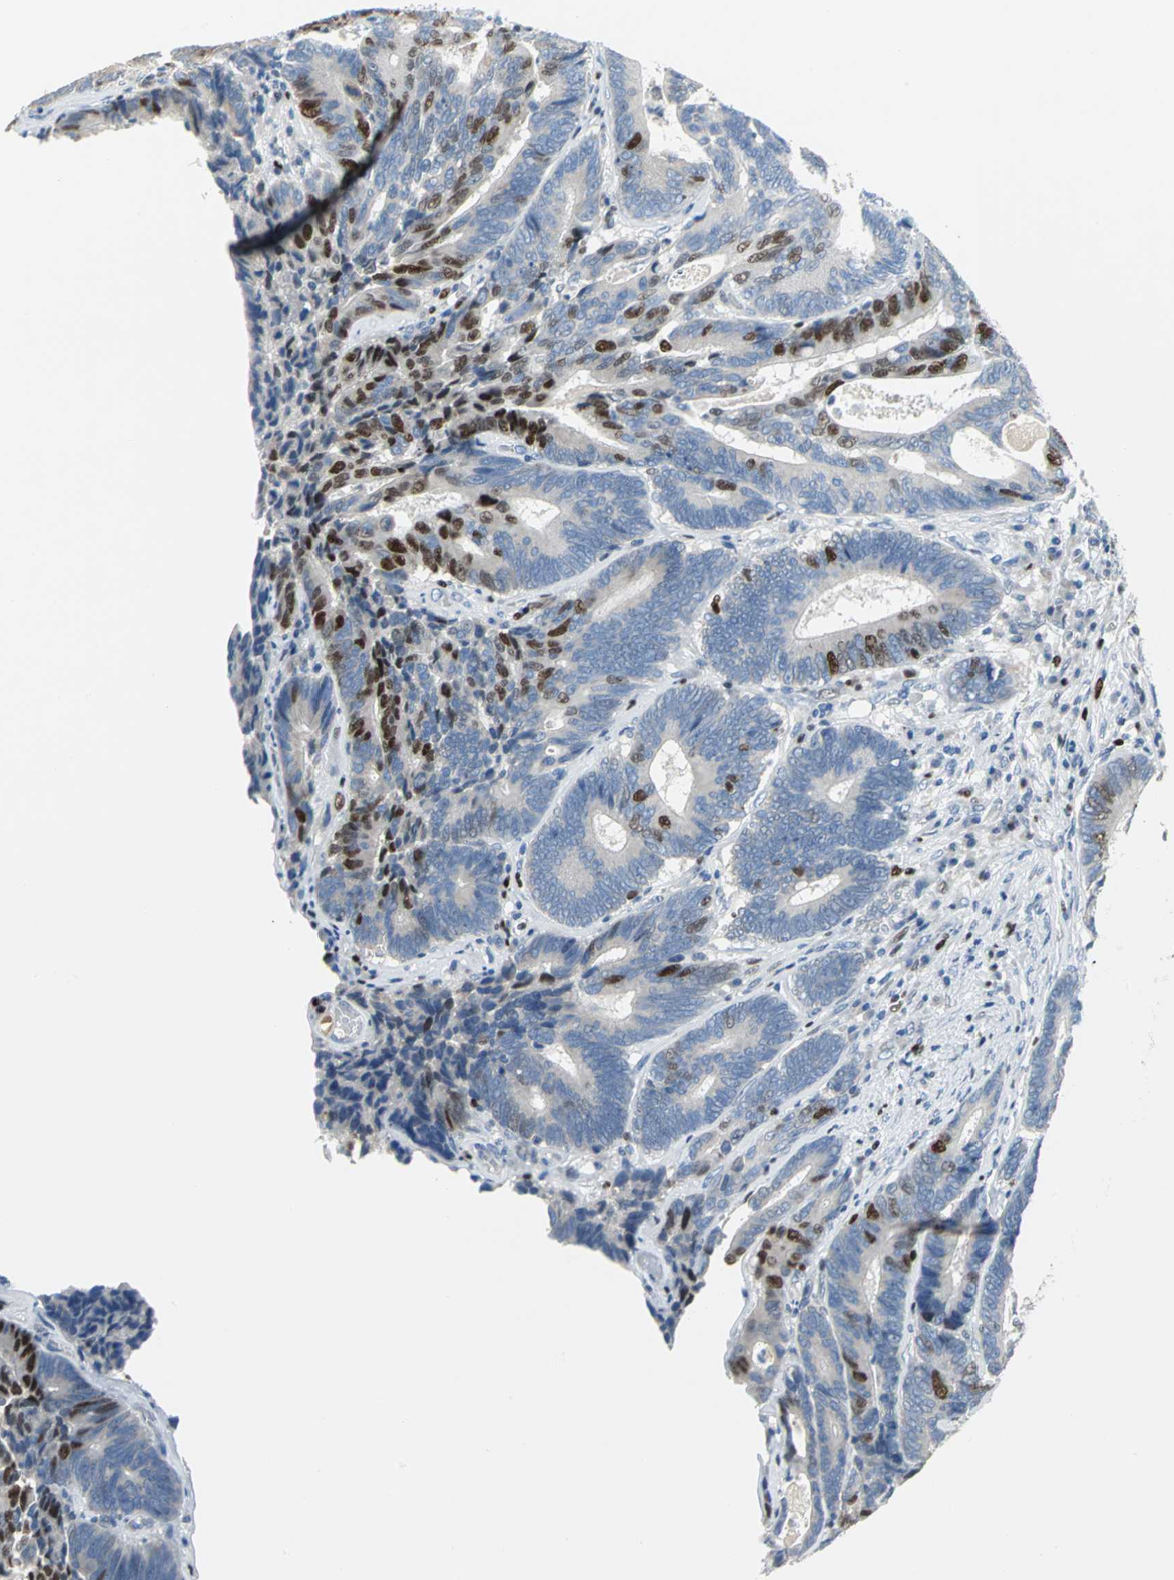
{"staining": {"intensity": "strong", "quantity": "<25%", "location": "nuclear"}, "tissue": "colorectal cancer", "cell_type": "Tumor cells", "image_type": "cancer", "snomed": [{"axis": "morphology", "description": "Adenocarcinoma, NOS"}, {"axis": "topography", "description": "Colon"}], "caption": "Protein expression analysis of human colorectal cancer reveals strong nuclear staining in approximately <25% of tumor cells.", "gene": "MCM4", "patient": {"sex": "female", "age": 78}}